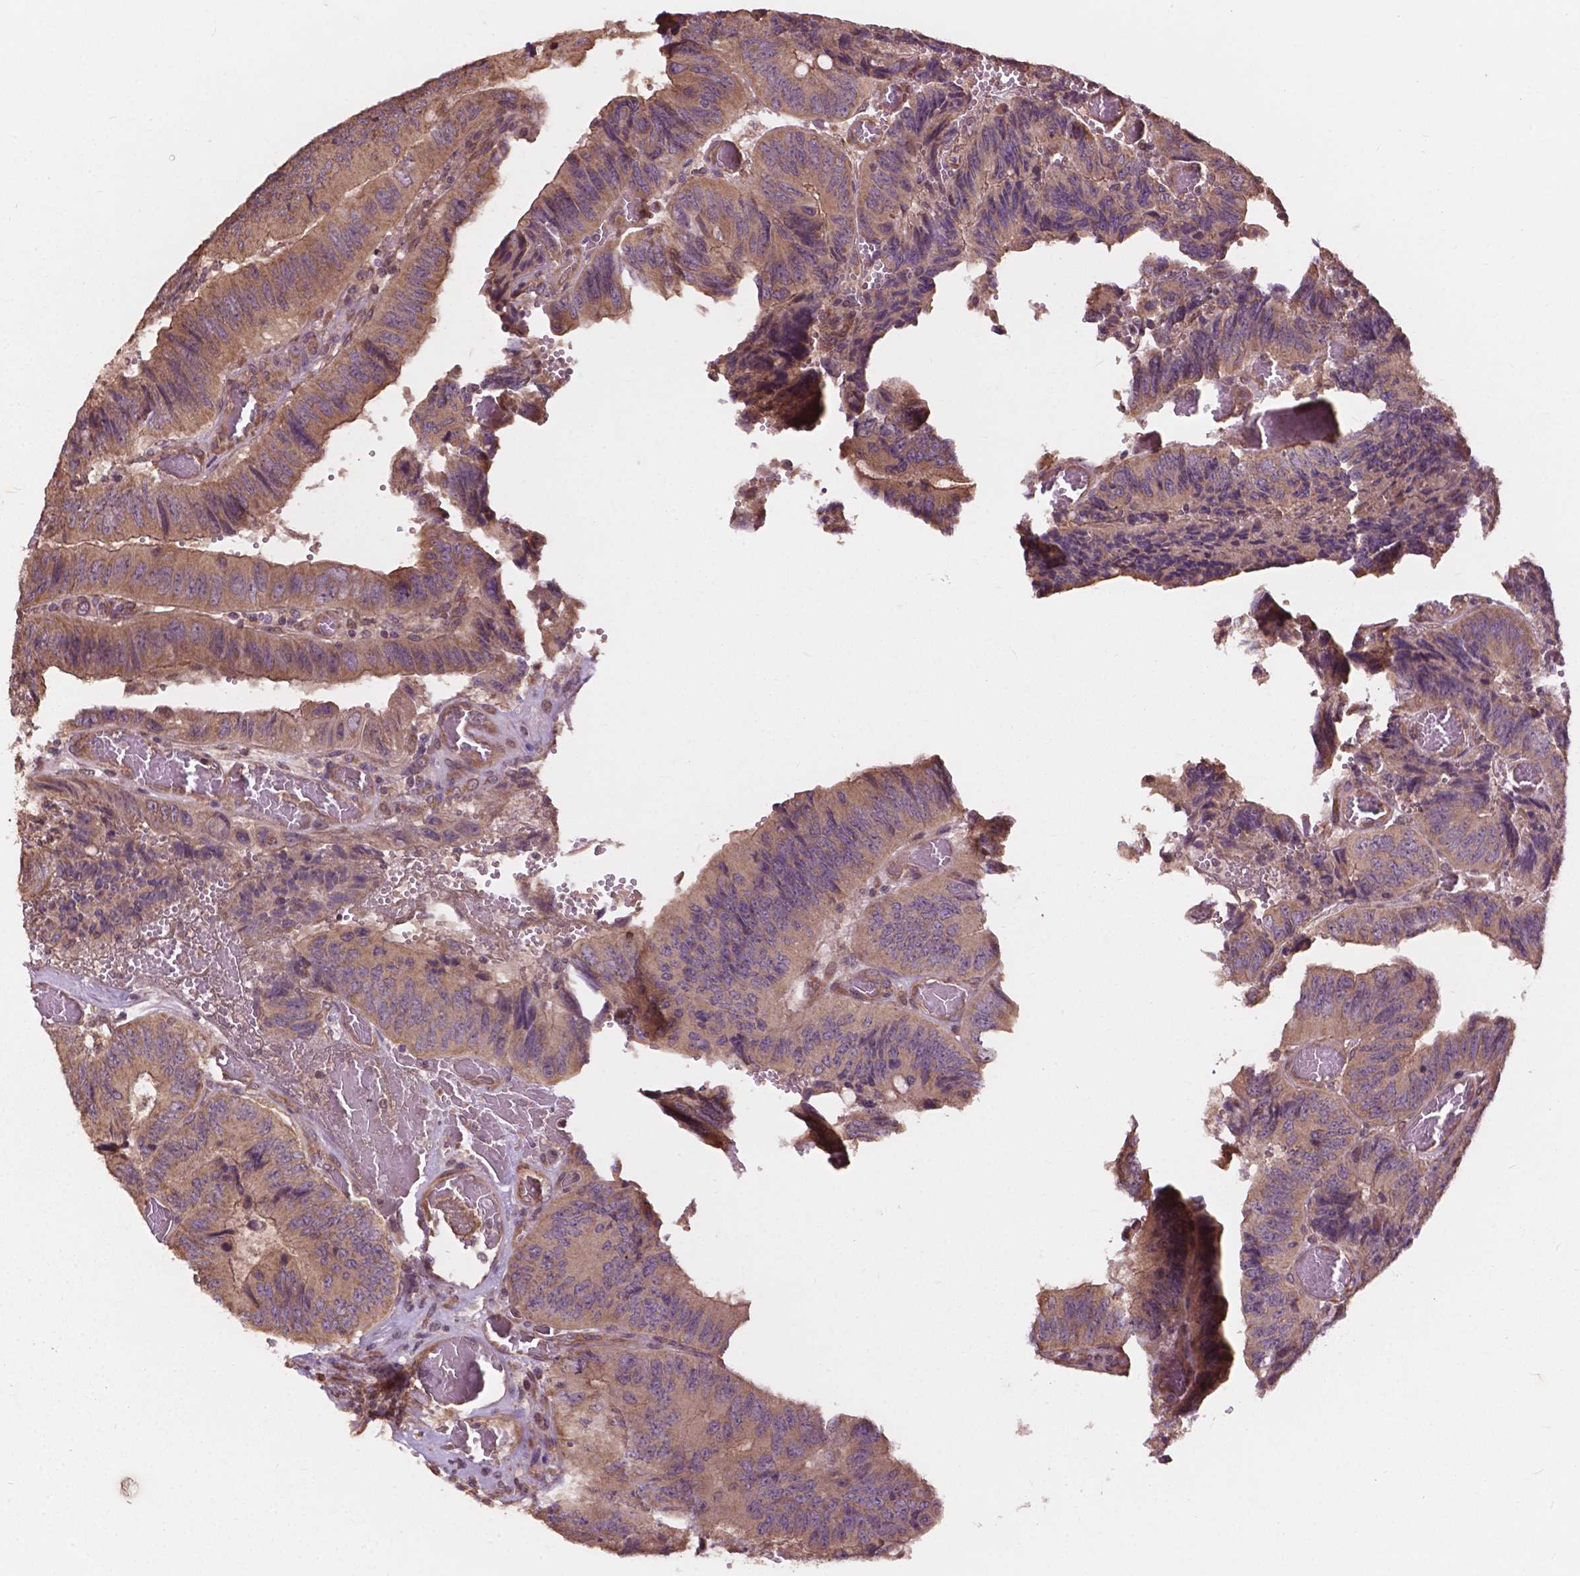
{"staining": {"intensity": "moderate", "quantity": "25%-75%", "location": "cytoplasmic/membranous"}, "tissue": "colorectal cancer", "cell_type": "Tumor cells", "image_type": "cancer", "snomed": [{"axis": "morphology", "description": "Adenocarcinoma, NOS"}, {"axis": "topography", "description": "Colon"}], "caption": "There is medium levels of moderate cytoplasmic/membranous expression in tumor cells of colorectal cancer, as demonstrated by immunohistochemical staining (brown color).", "gene": "CDC42BPA", "patient": {"sex": "female", "age": 84}}